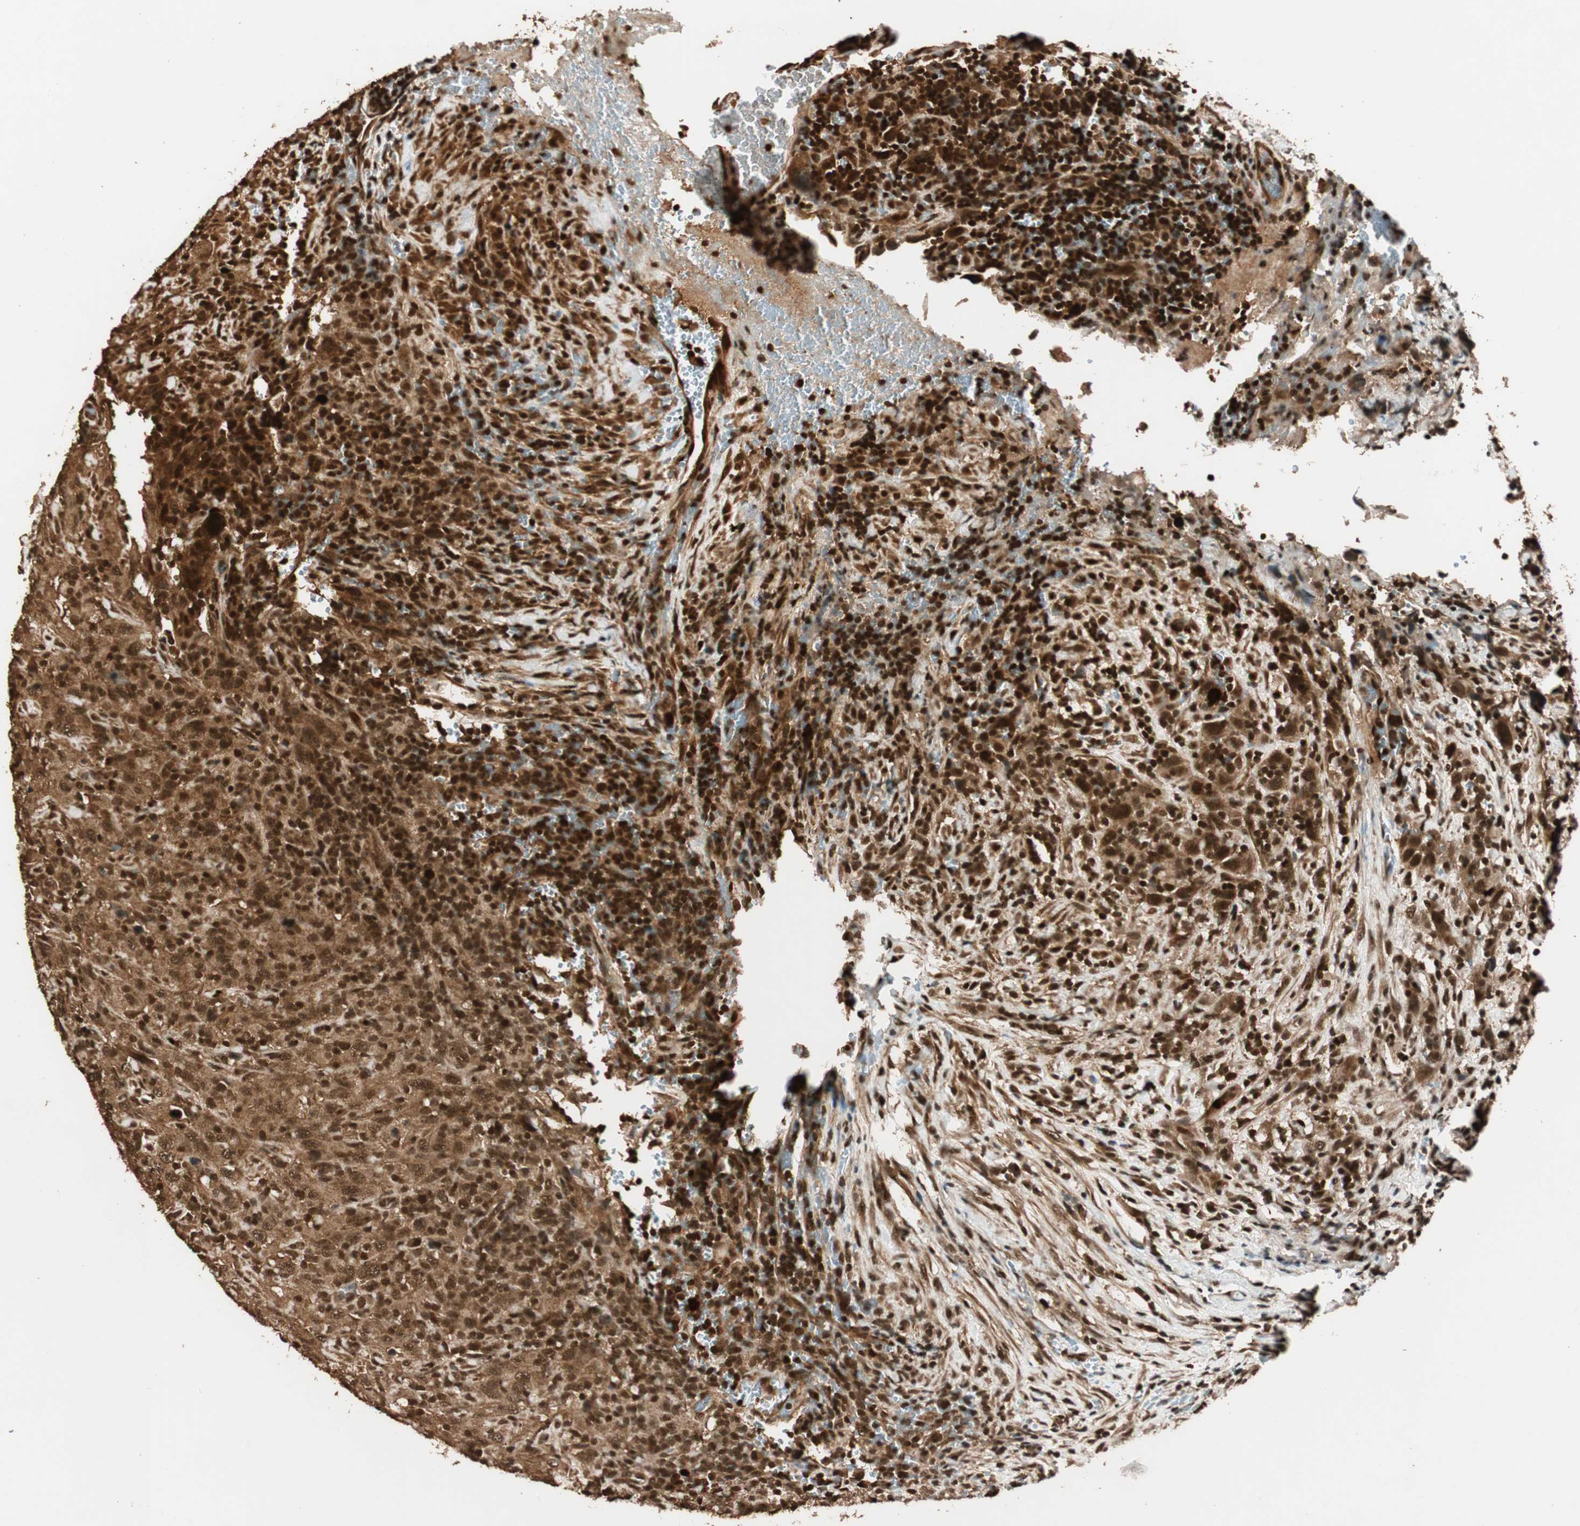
{"staining": {"intensity": "strong", "quantity": ">75%", "location": "cytoplasmic/membranous,nuclear"}, "tissue": "urothelial cancer", "cell_type": "Tumor cells", "image_type": "cancer", "snomed": [{"axis": "morphology", "description": "Urothelial carcinoma, High grade"}, {"axis": "topography", "description": "Urinary bladder"}], "caption": "Protein staining of urothelial cancer tissue demonstrates strong cytoplasmic/membranous and nuclear staining in about >75% of tumor cells.", "gene": "ALKBH5", "patient": {"sex": "male", "age": 61}}